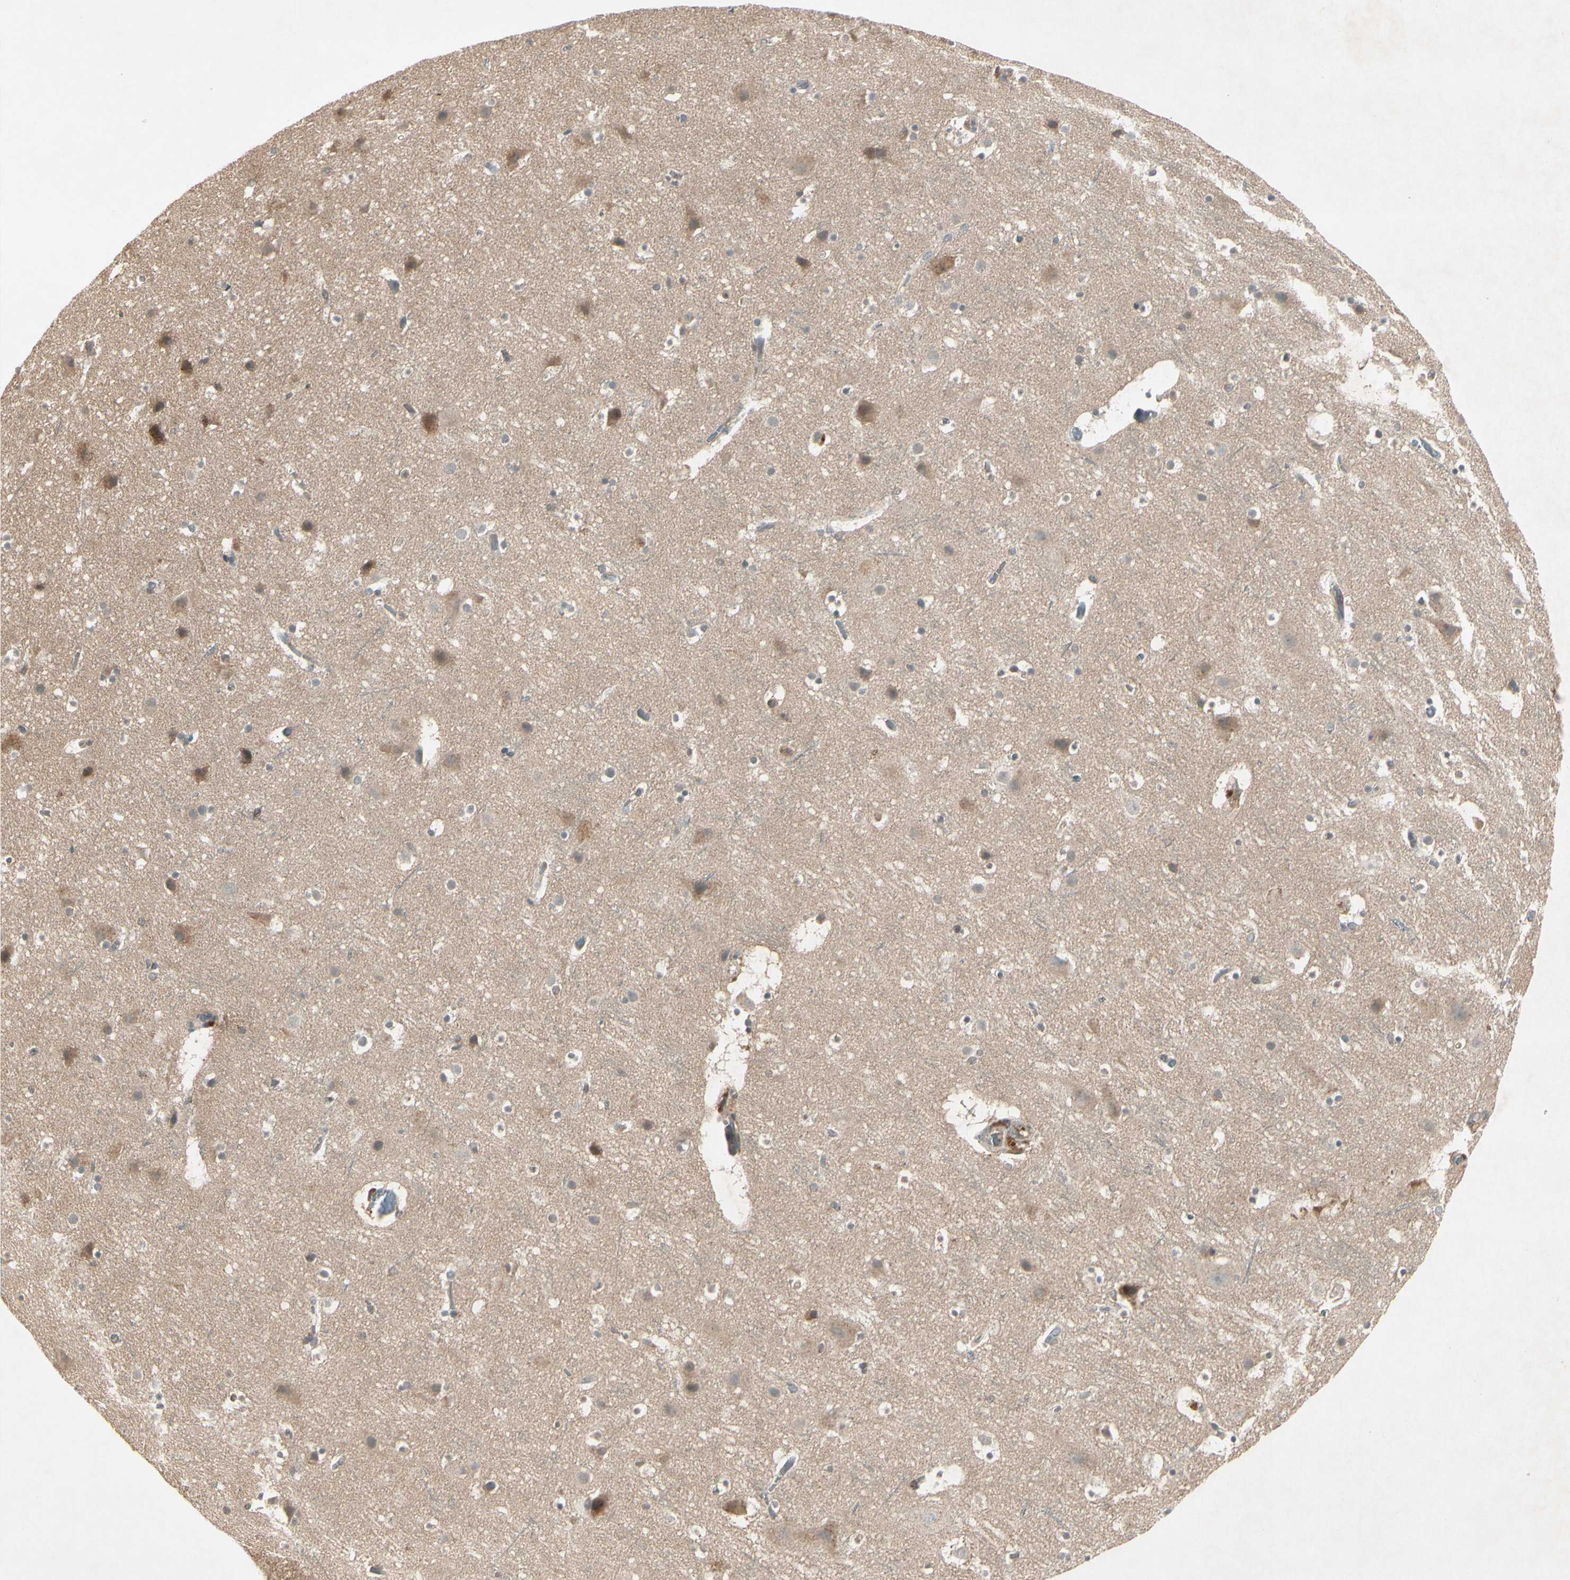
{"staining": {"intensity": "negative", "quantity": "none", "location": "none"}, "tissue": "cerebral cortex", "cell_type": "Endothelial cells", "image_type": "normal", "snomed": [{"axis": "morphology", "description": "Normal tissue, NOS"}, {"axis": "topography", "description": "Cerebral cortex"}], "caption": "Endothelial cells are negative for brown protein staining in benign cerebral cortex. (Stains: DAB (3,3'-diaminobenzidine) IHC with hematoxylin counter stain, Microscopy: brightfield microscopy at high magnification).", "gene": "FHDC1", "patient": {"sex": "male", "age": 45}}